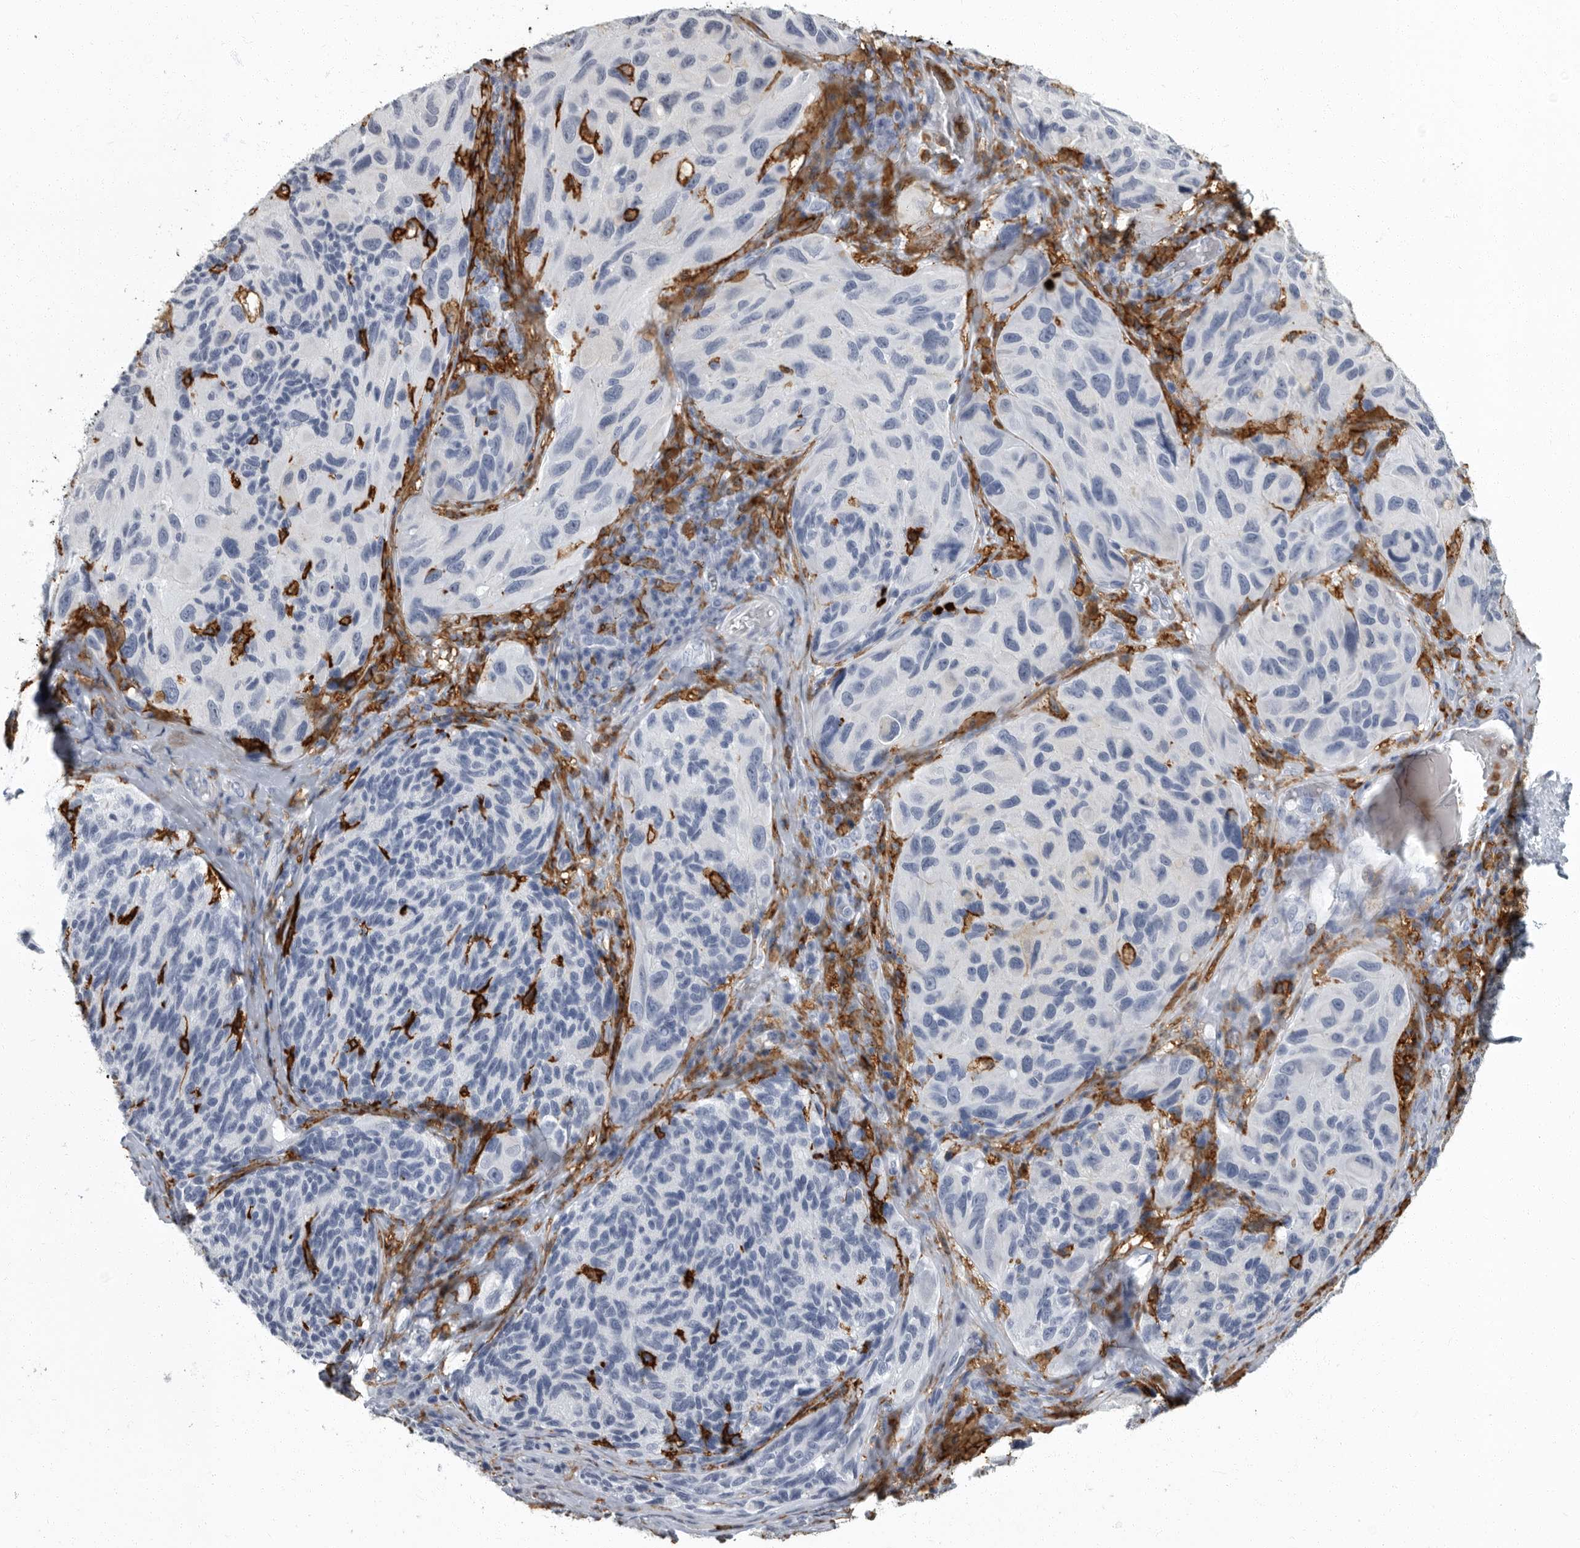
{"staining": {"intensity": "negative", "quantity": "none", "location": "none"}, "tissue": "melanoma", "cell_type": "Tumor cells", "image_type": "cancer", "snomed": [{"axis": "morphology", "description": "Malignant melanoma, NOS"}, {"axis": "topography", "description": "Skin"}], "caption": "IHC photomicrograph of neoplastic tissue: human malignant melanoma stained with DAB (3,3'-diaminobenzidine) displays no significant protein staining in tumor cells.", "gene": "FCER1G", "patient": {"sex": "female", "age": 73}}